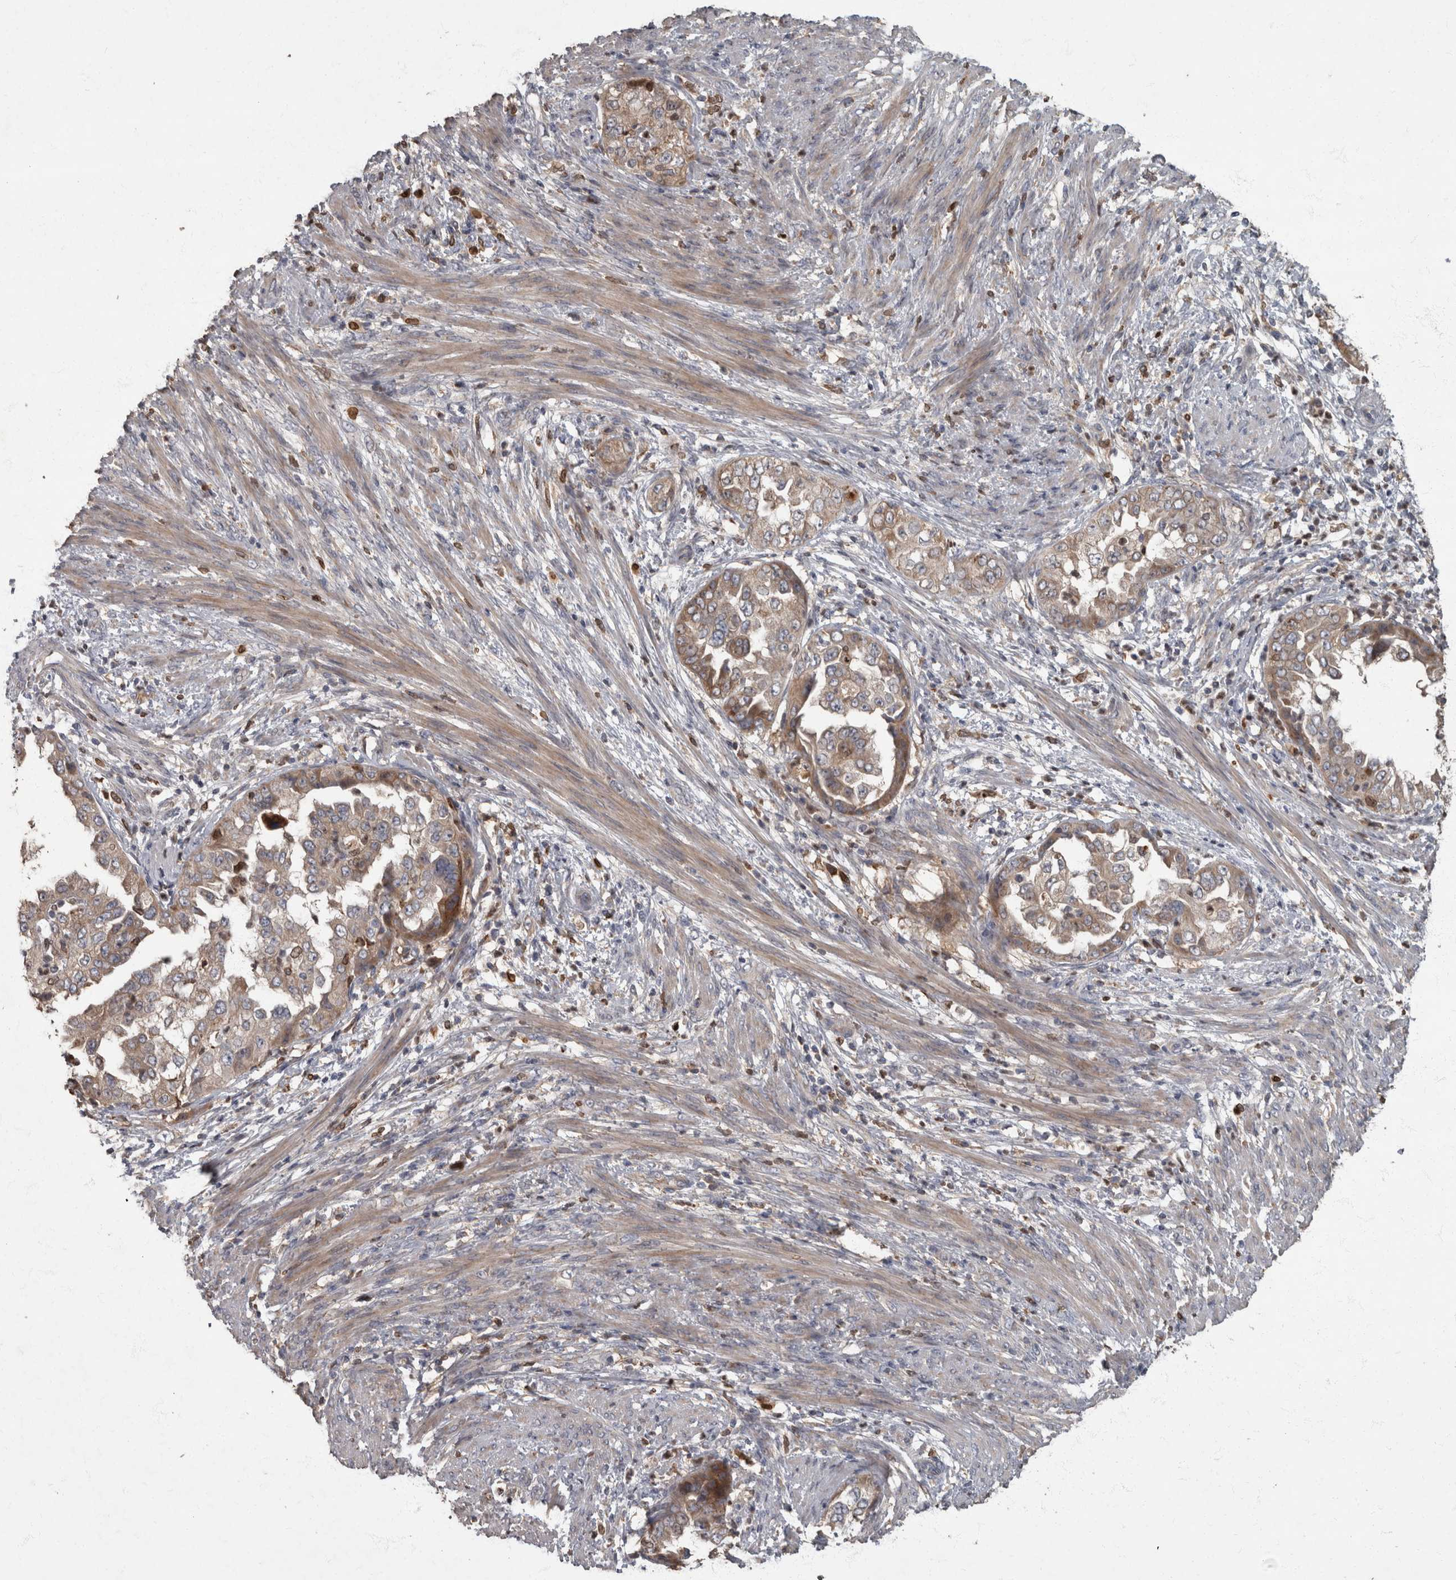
{"staining": {"intensity": "weak", "quantity": ">75%", "location": "cytoplasmic/membranous"}, "tissue": "endometrial cancer", "cell_type": "Tumor cells", "image_type": "cancer", "snomed": [{"axis": "morphology", "description": "Adenocarcinoma, NOS"}, {"axis": "topography", "description": "Endometrium"}], "caption": "A photomicrograph of human endometrial cancer stained for a protein reveals weak cytoplasmic/membranous brown staining in tumor cells.", "gene": "PPP1R3C", "patient": {"sex": "female", "age": 85}}